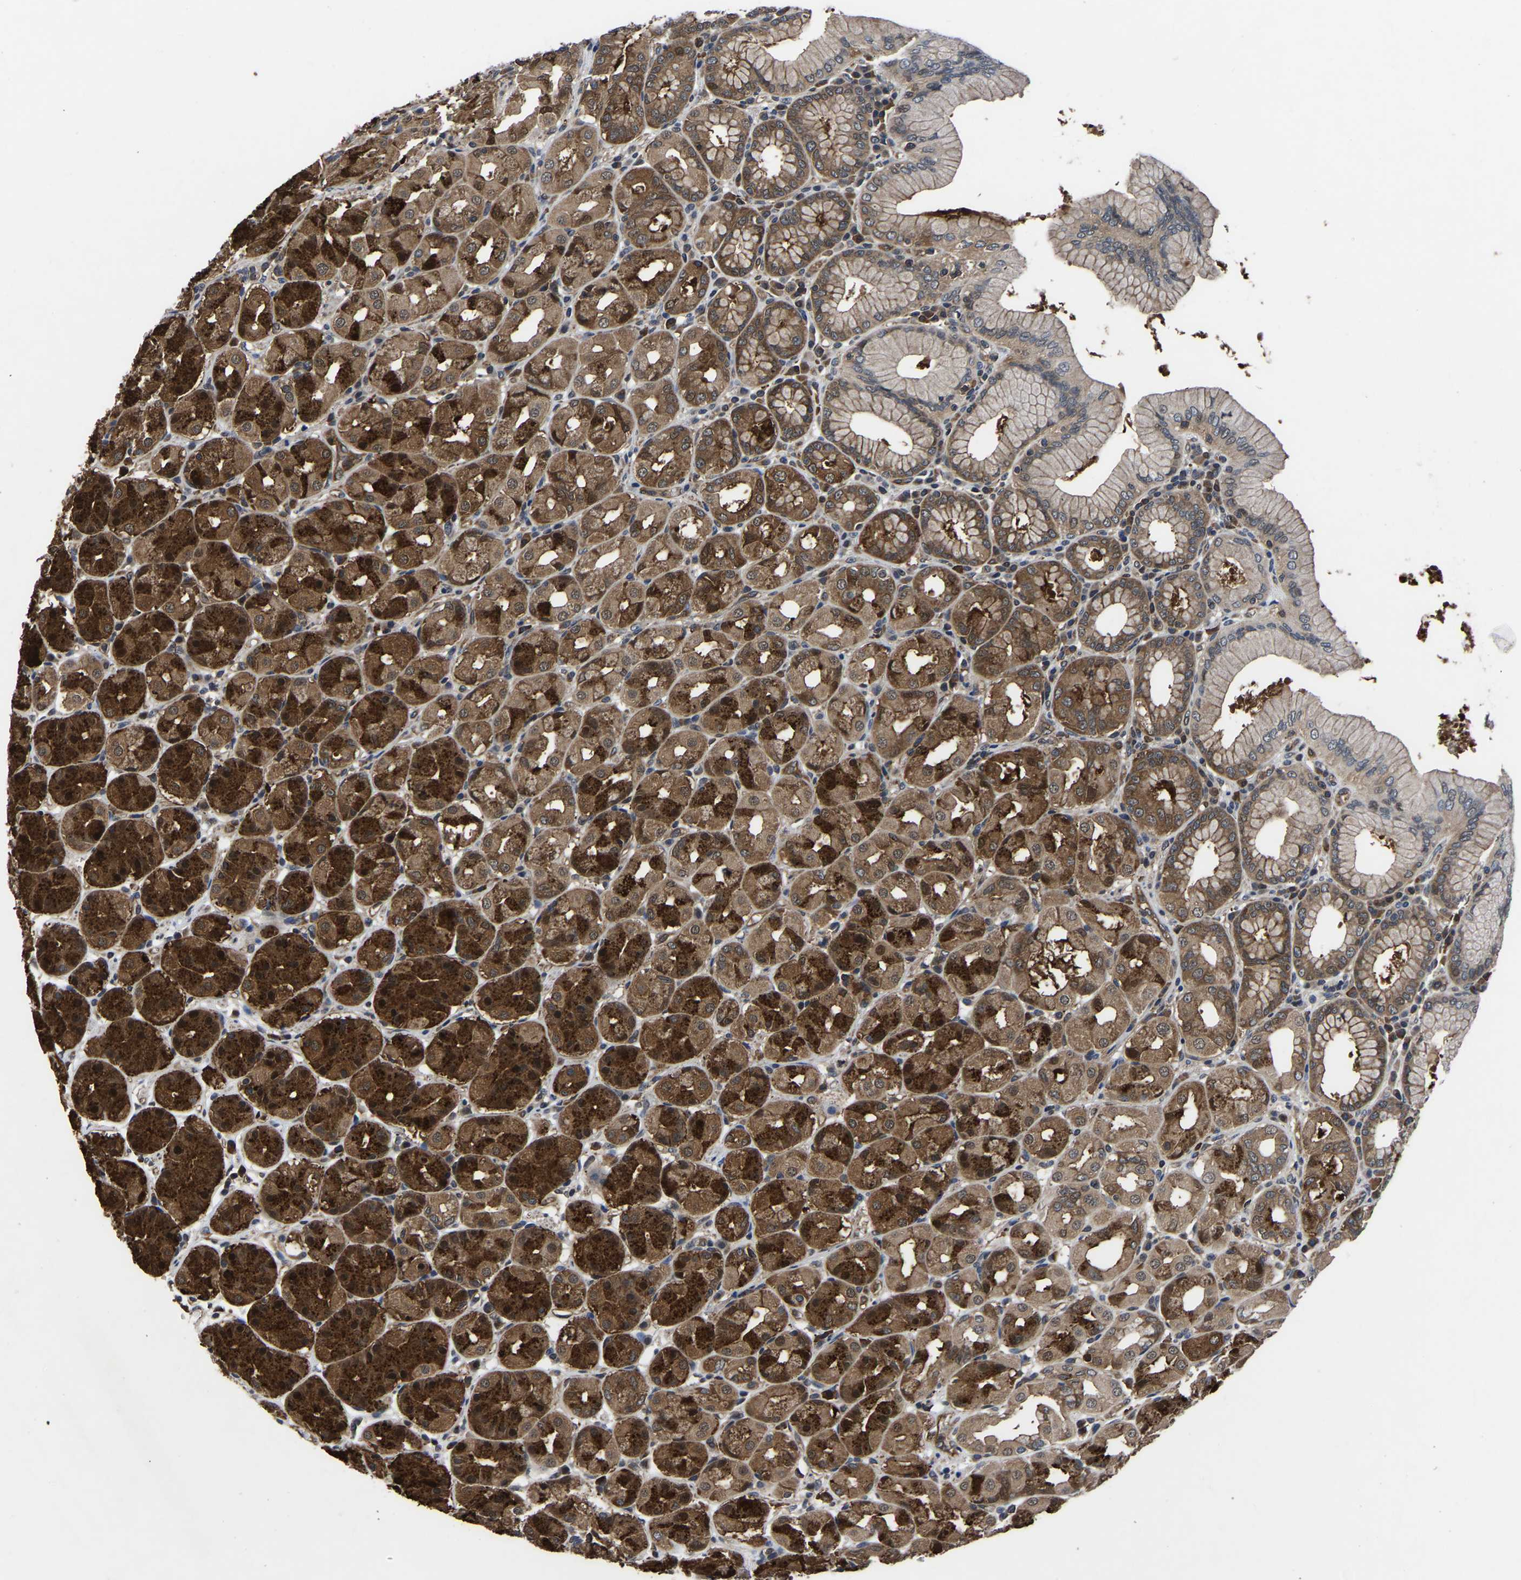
{"staining": {"intensity": "strong", "quantity": ">75%", "location": "cytoplasmic/membranous"}, "tissue": "stomach", "cell_type": "Glandular cells", "image_type": "normal", "snomed": [{"axis": "morphology", "description": "Normal tissue, NOS"}, {"axis": "topography", "description": "Stomach"}, {"axis": "topography", "description": "Stomach, lower"}], "caption": "Immunohistochemistry of unremarkable human stomach exhibits high levels of strong cytoplasmic/membranous positivity in about >75% of glandular cells. (Brightfield microscopy of DAB IHC at high magnification).", "gene": "FGD5", "patient": {"sex": "female", "age": 56}}